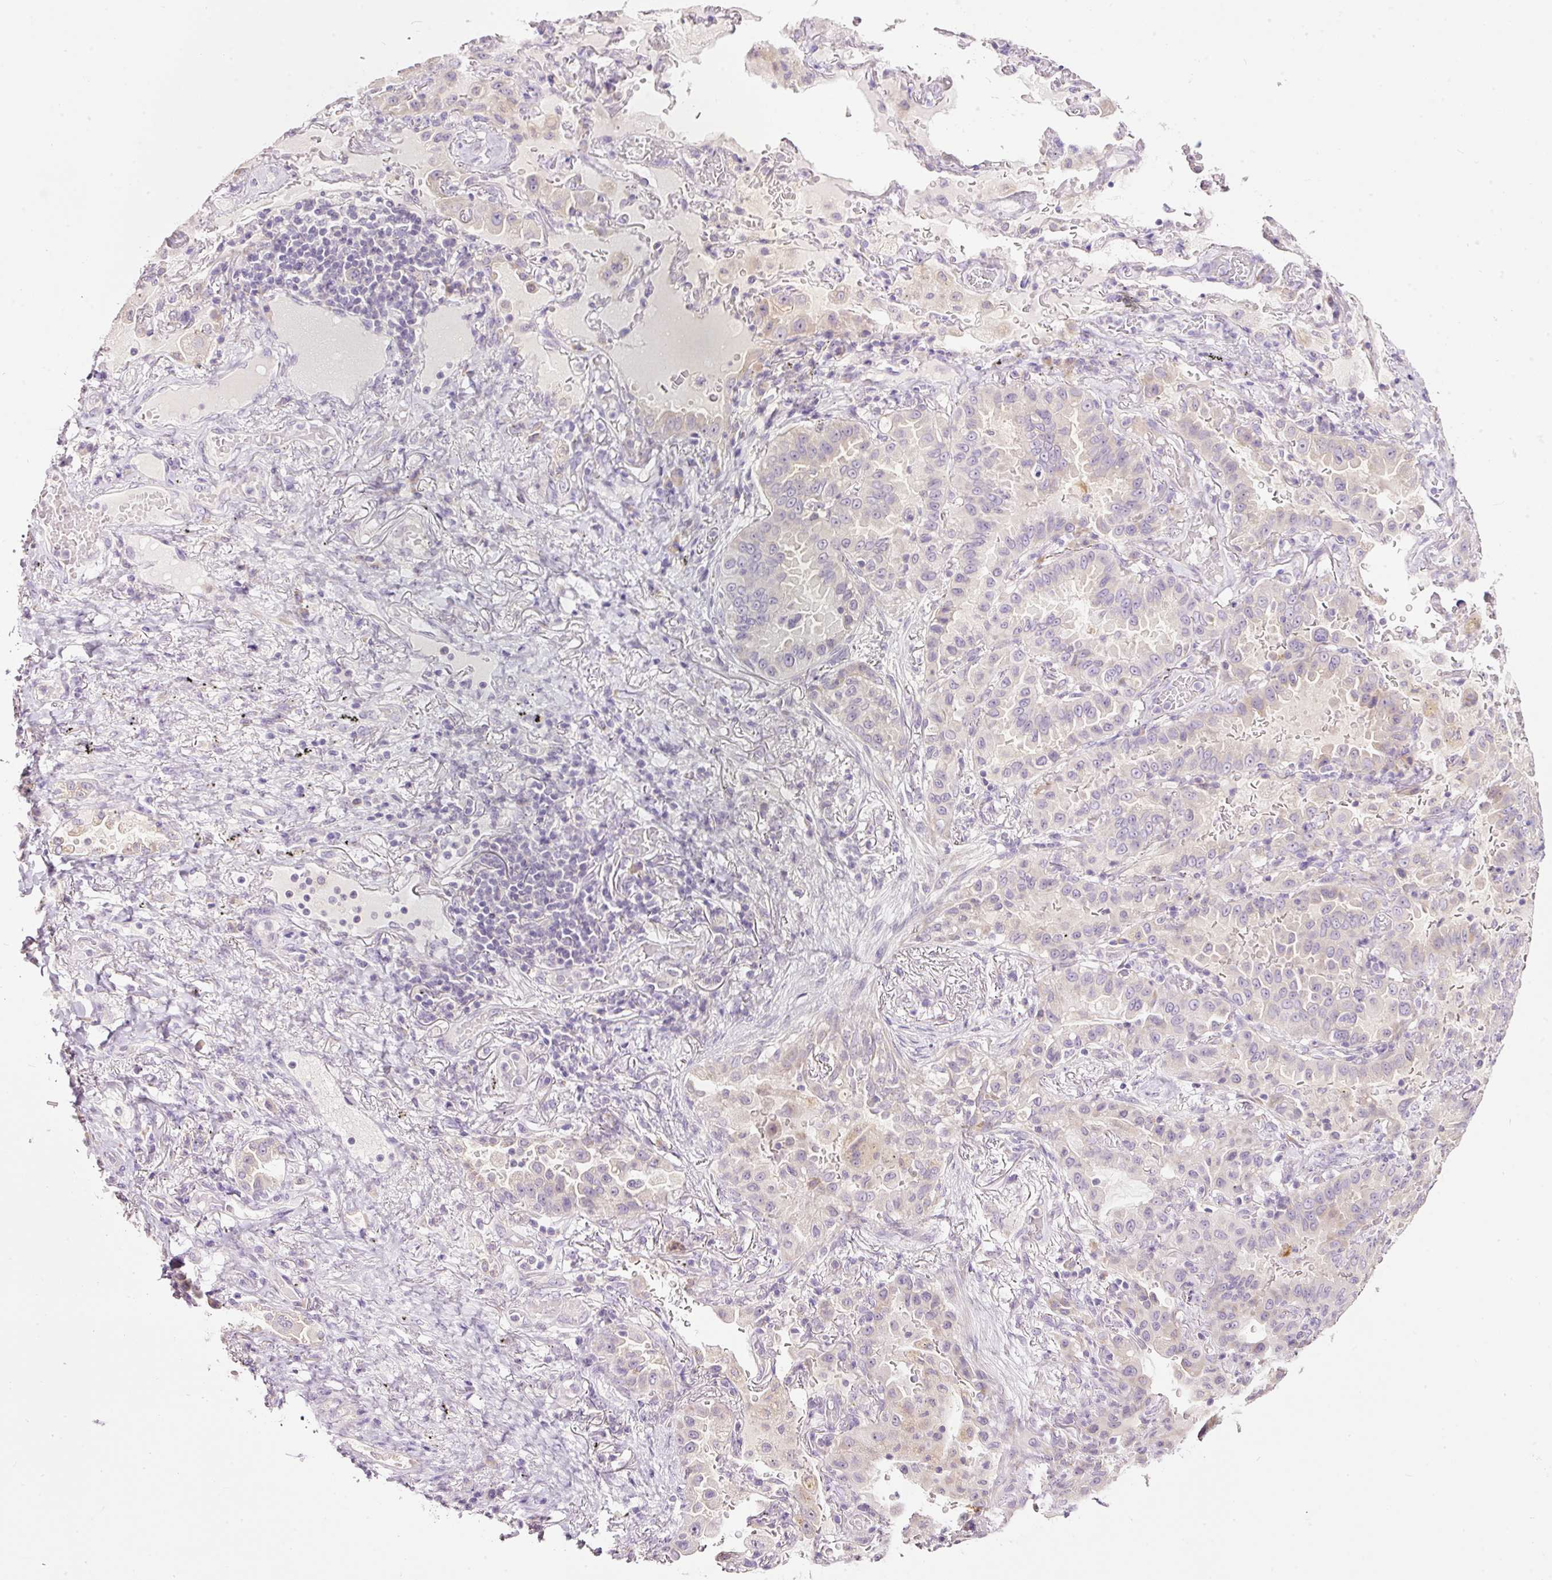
{"staining": {"intensity": "negative", "quantity": "none", "location": "none"}, "tissue": "lung cancer", "cell_type": "Tumor cells", "image_type": "cancer", "snomed": [{"axis": "morphology", "description": "Squamous cell carcinoma, NOS"}, {"axis": "topography", "description": "Lung"}], "caption": "The histopathology image reveals no significant expression in tumor cells of lung cancer. Nuclei are stained in blue.", "gene": "RSPO2", "patient": {"sex": "male", "age": 74}}